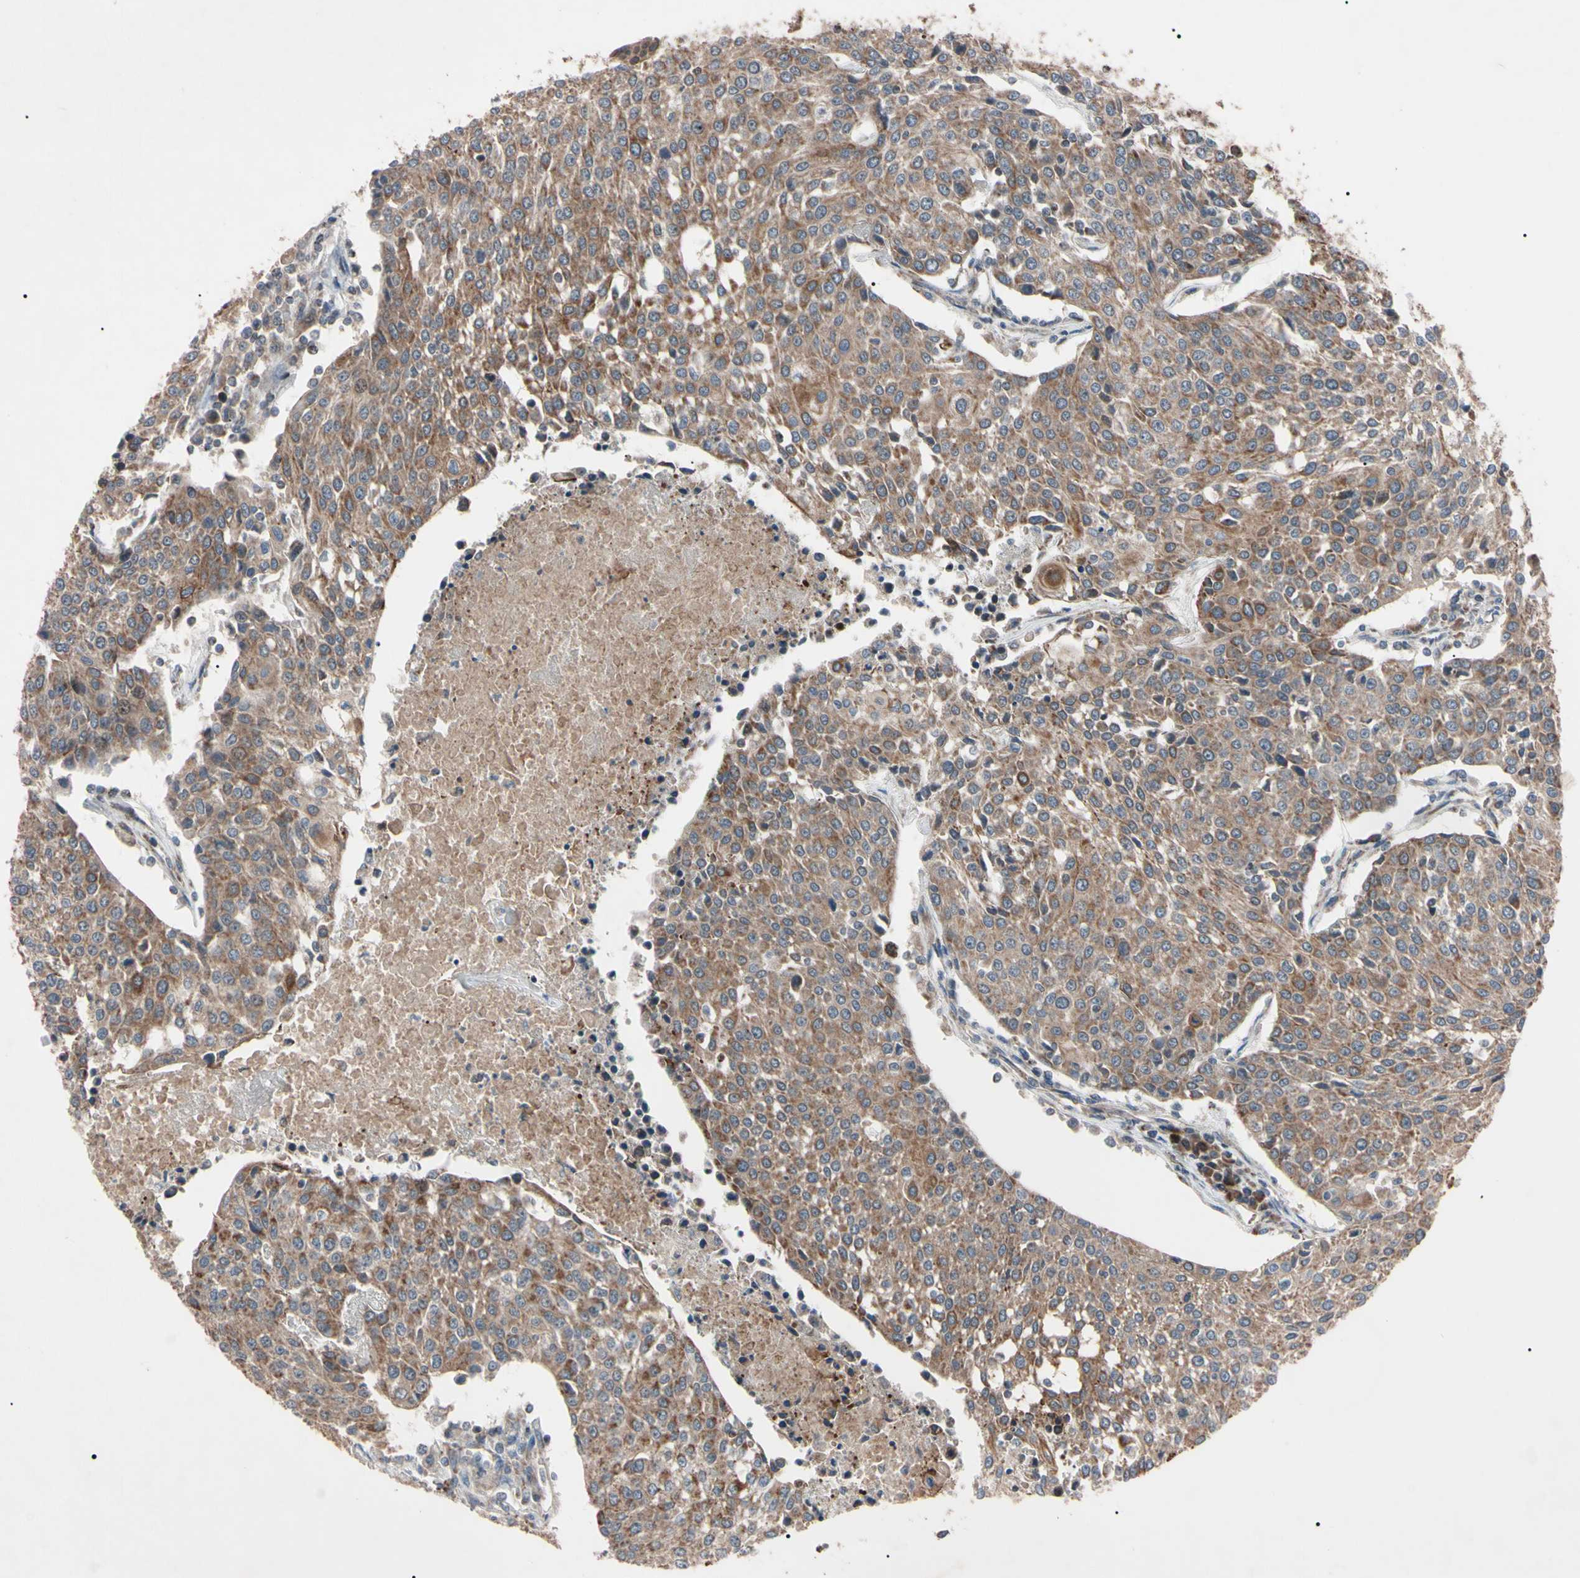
{"staining": {"intensity": "moderate", "quantity": ">75%", "location": "cytoplasmic/membranous"}, "tissue": "urothelial cancer", "cell_type": "Tumor cells", "image_type": "cancer", "snomed": [{"axis": "morphology", "description": "Urothelial carcinoma, High grade"}, {"axis": "topography", "description": "Urinary bladder"}], "caption": "Immunohistochemistry of urothelial carcinoma (high-grade) reveals medium levels of moderate cytoplasmic/membranous expression in approximately >75% of tumor cells.", "gene": "TNFRSF1A", "patient": {"sex": "female", "age": 85}}